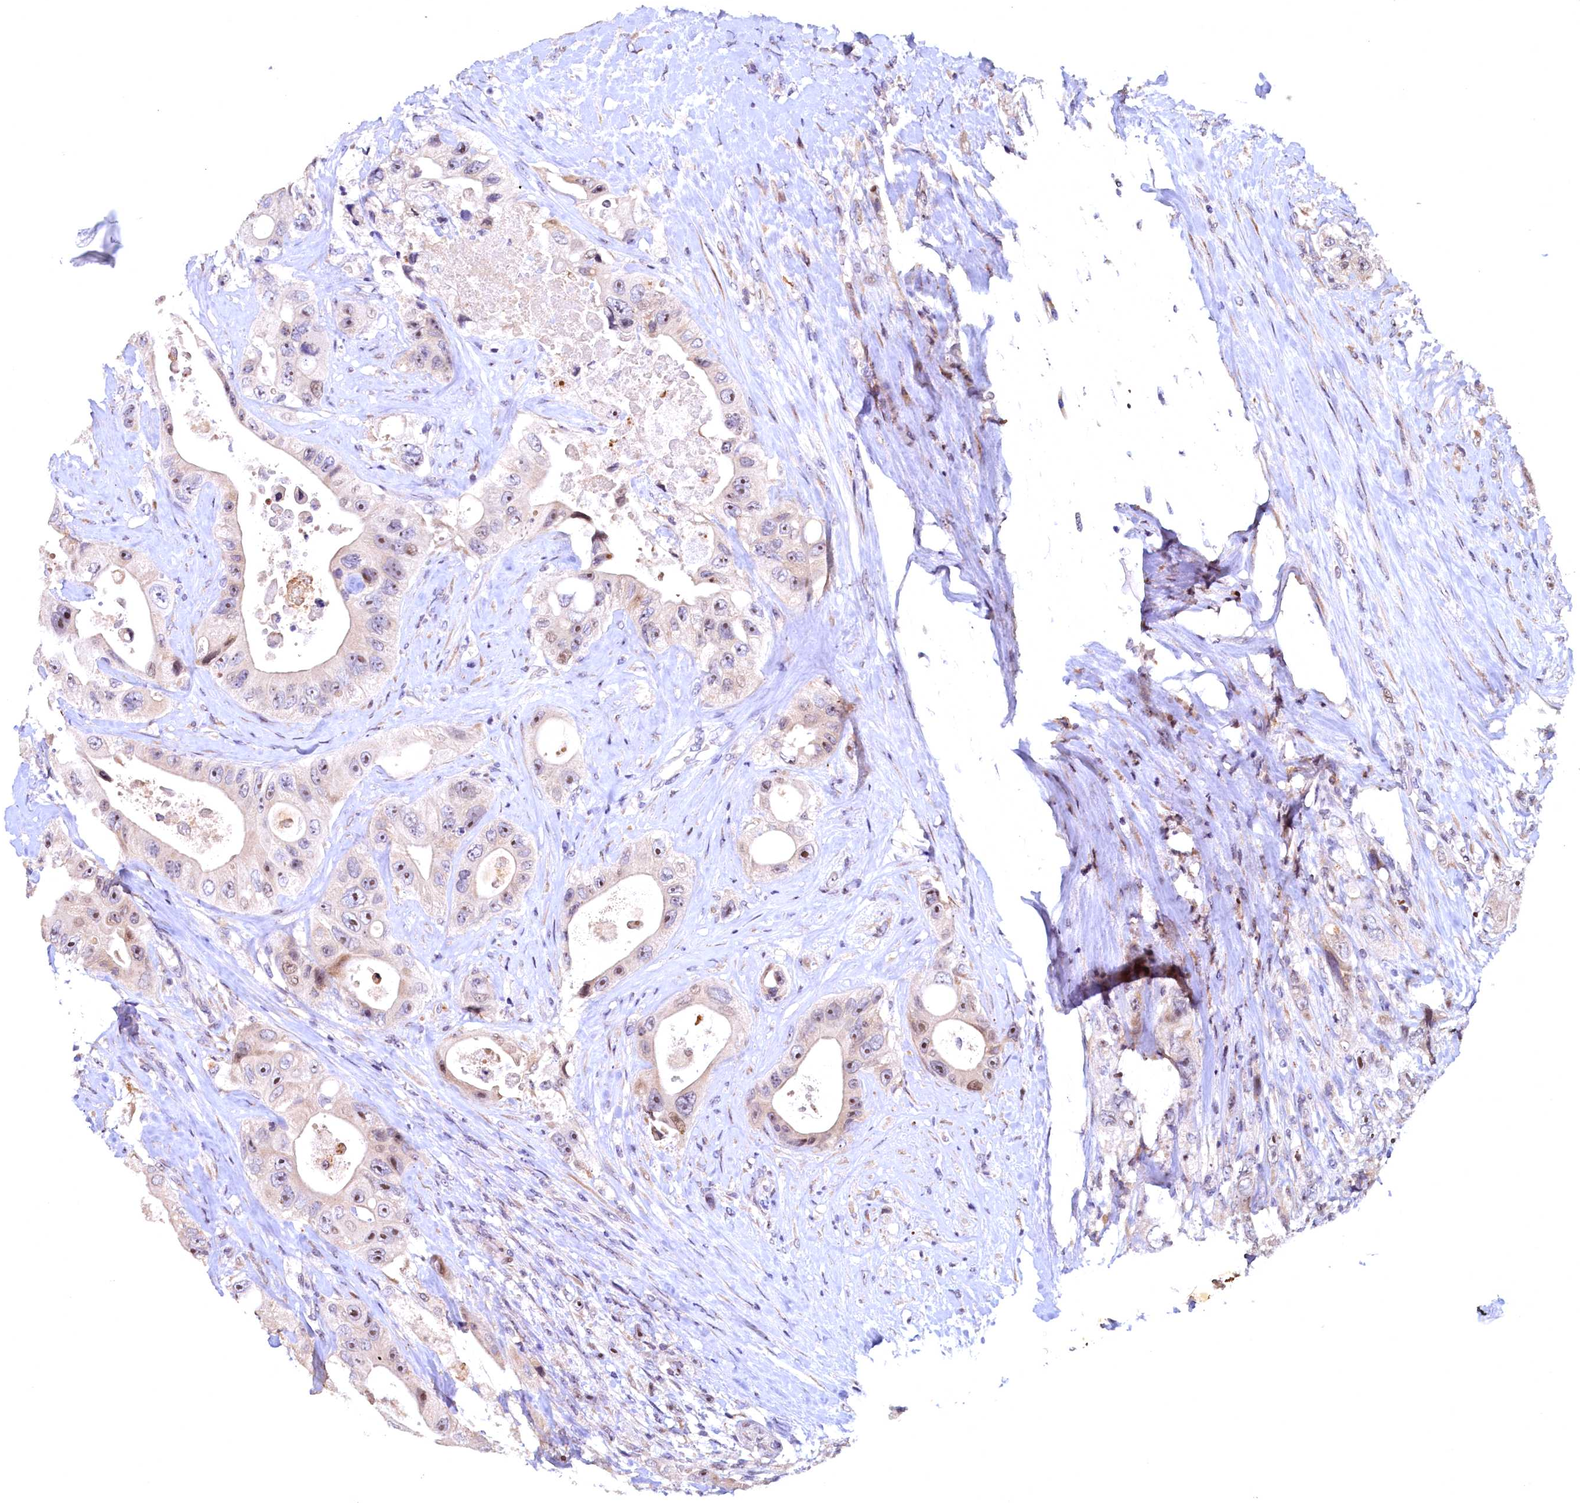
{"staining": {"intensity": "moderate", "quantity": "<25%", "location": "nuclear"}, "tissue": "colorectal cancer", "cell_type": "Tumor cells", "image_type": "cancer", "snomed": [{"axis": "morphology", "description": "Adenocarcinoma, NOS"}, {"axis": "topography", "description": "Colon"}], "caption": "Colorectal cancer was stained to show a protein in brown. There is low levels of moderate nuclear staining in approximately <25% of tumor cells.", "gene": "LATS2", "patient": {"sex": "female", "age": 46}}